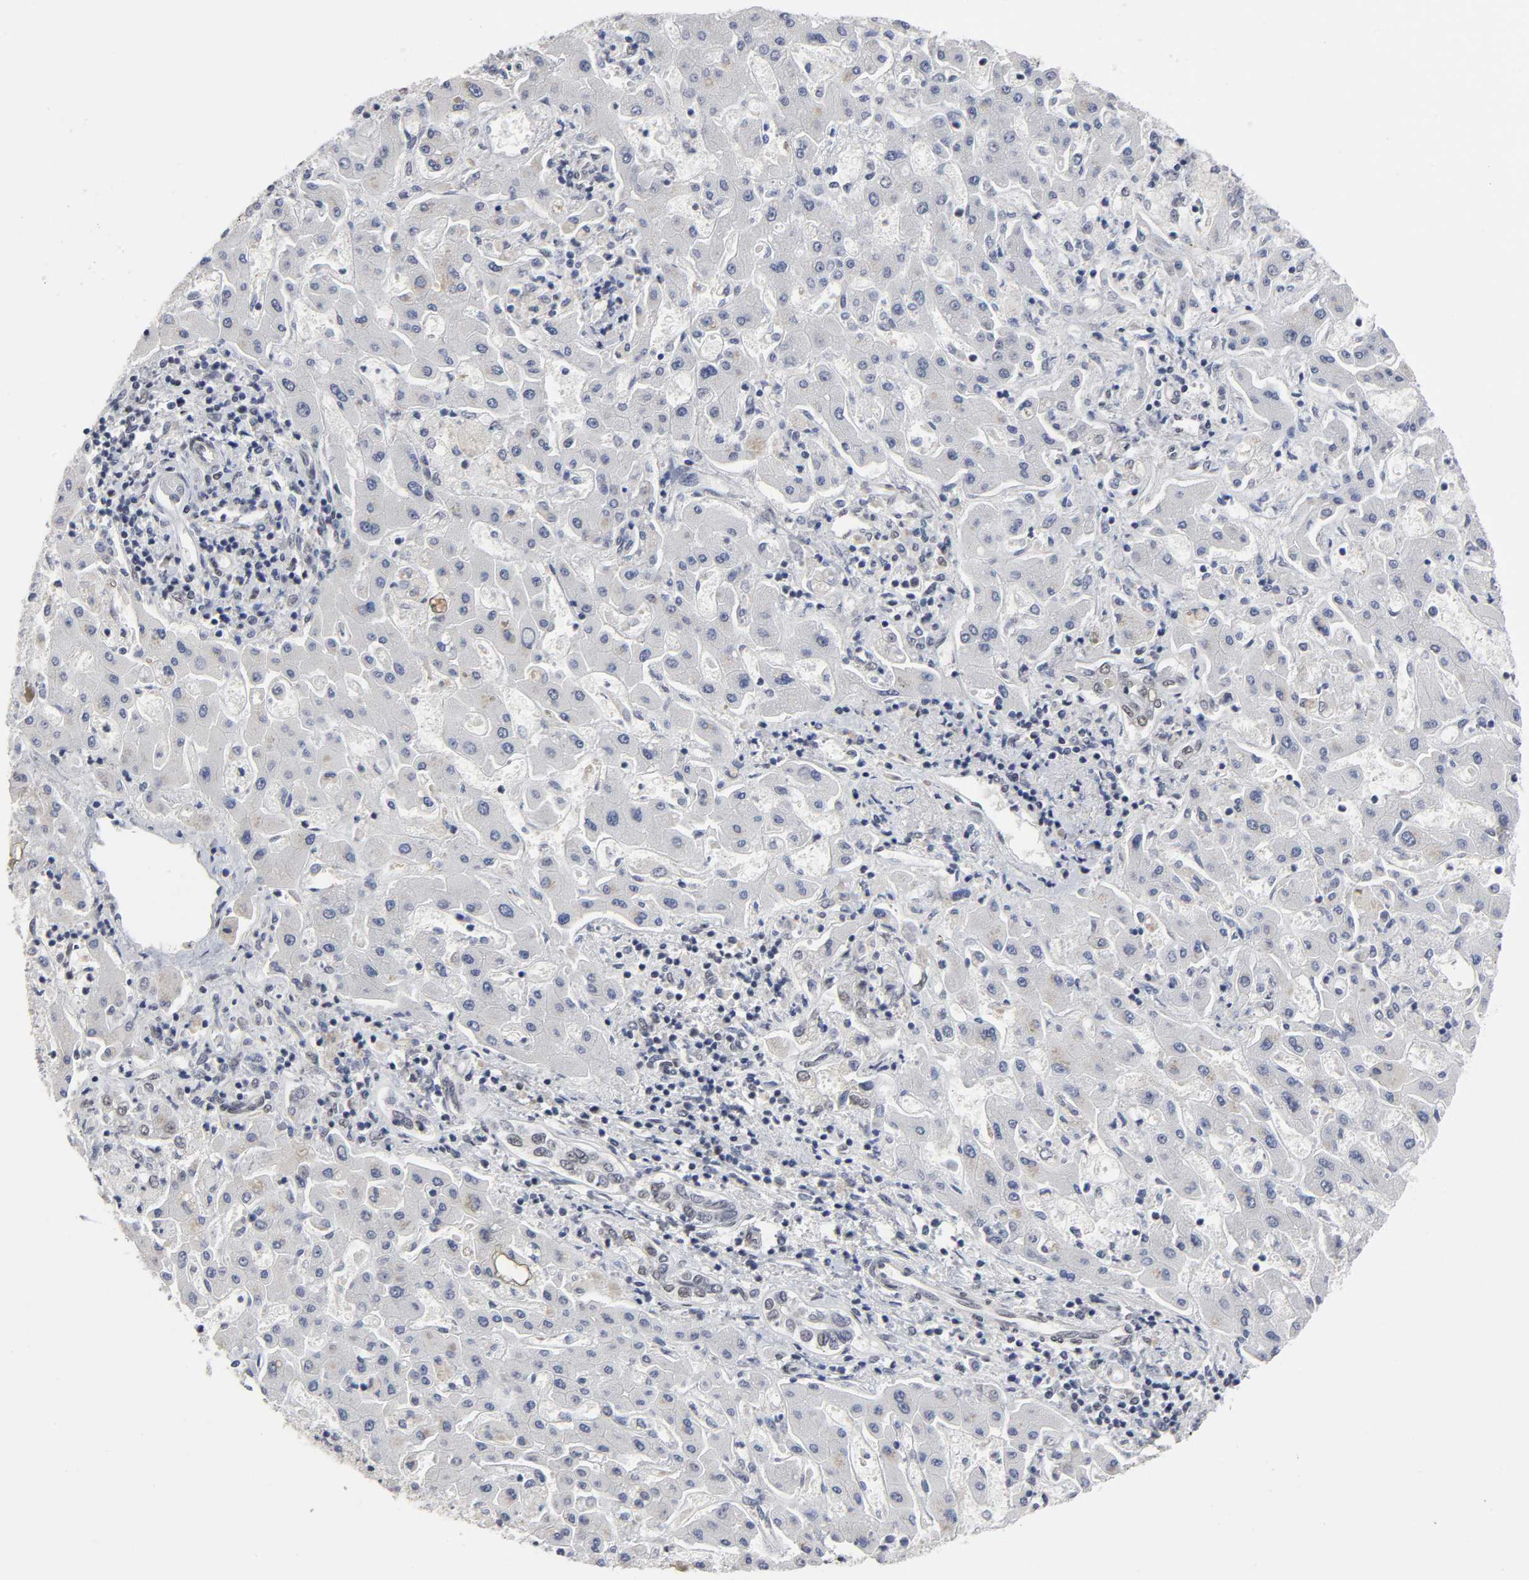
{"staining": {"intensity": "negative", "quantity": "none", "location": "none"}, "tissue": "liver cancer", "cell_type": "Tumor cells", "image_type": "cancer", "snomed": [{"axis": "morphology", "description": "Cholangiocarcinoma"}, {"axis": "topography", "description": "Liver"}], "caption": "Cholangiocarcinoma (liver) stained for a protein using immunohistochemistry displays no expression tumor cells.", "gene": "TRIM33", "patient": {"sex": "male", "age": 50}}